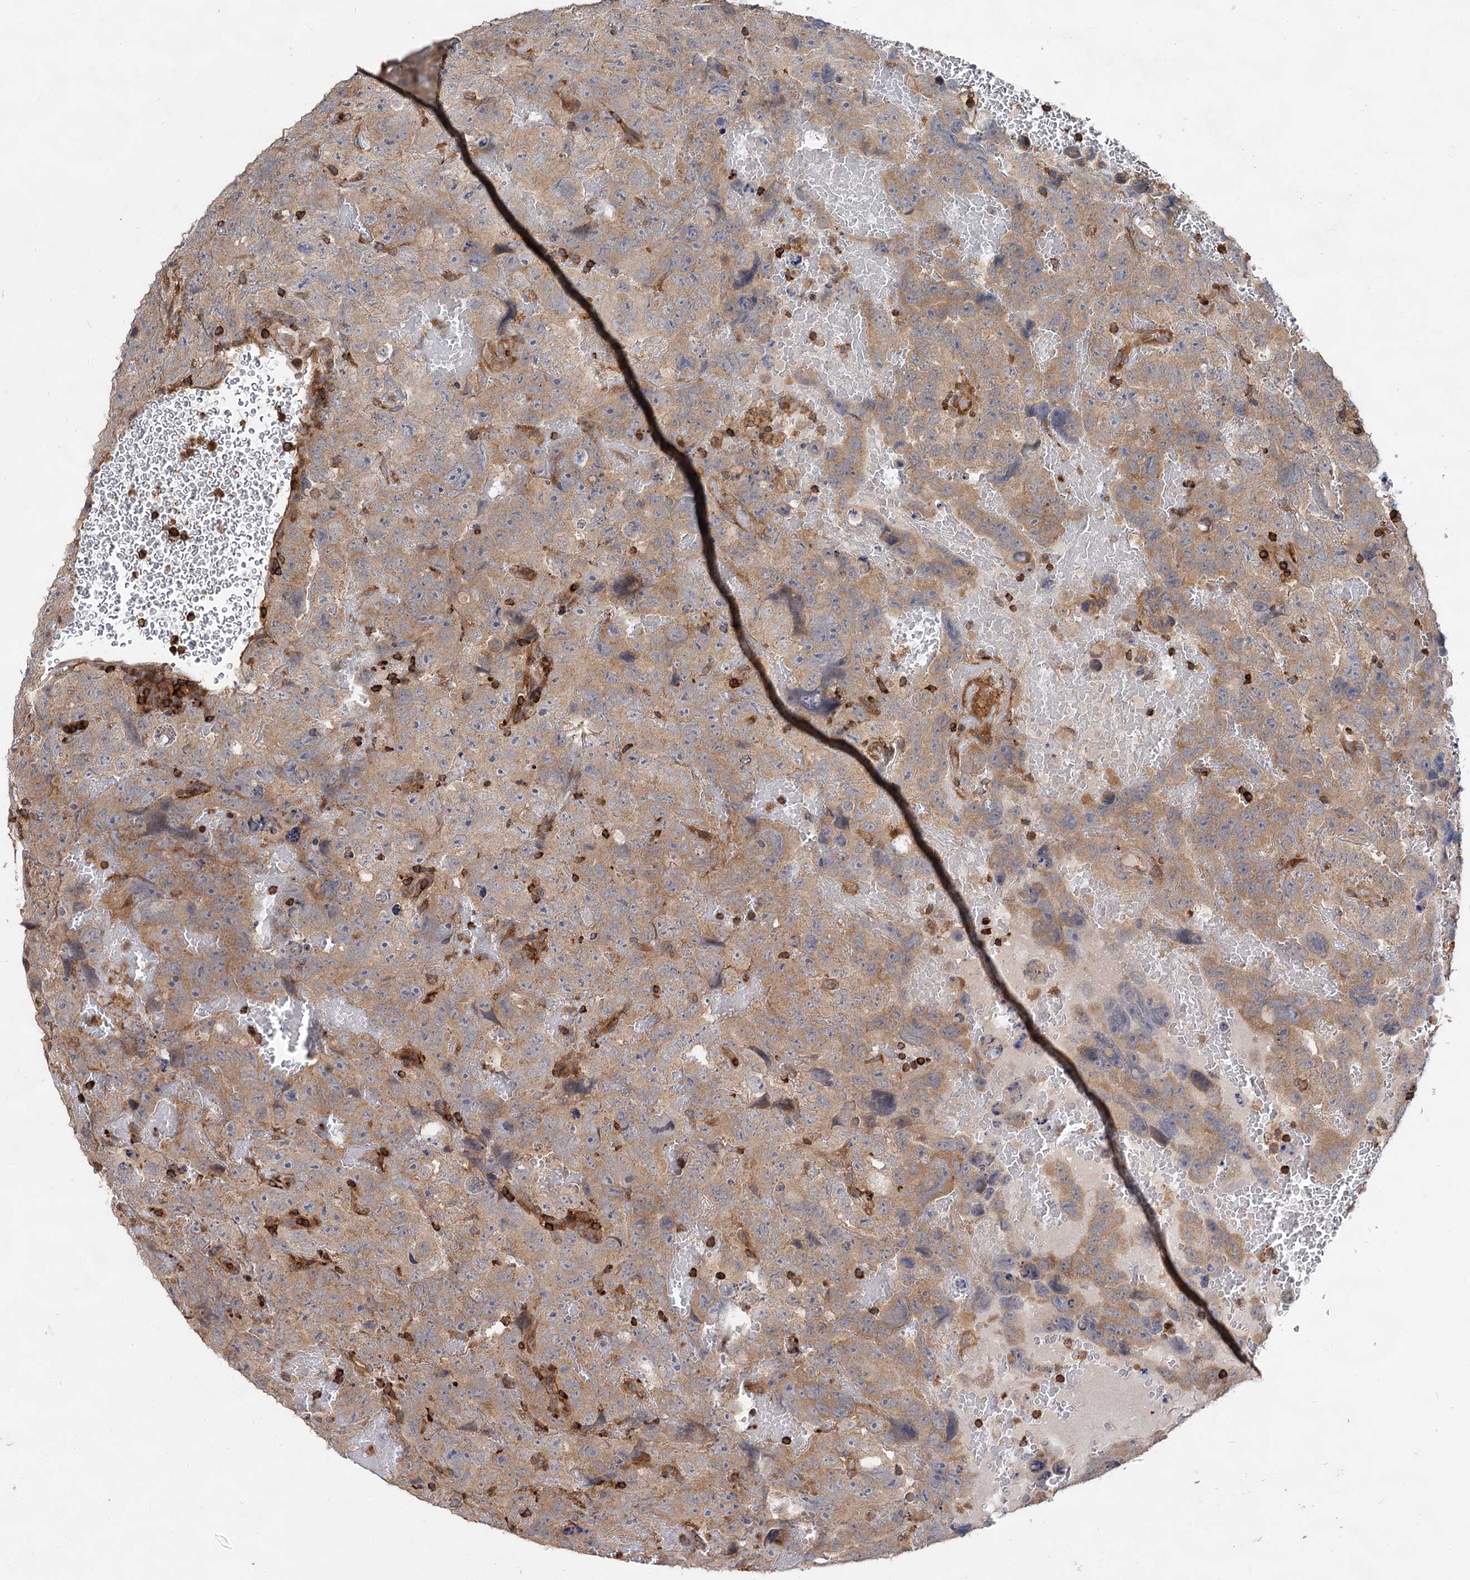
{"staining": {"intensity": "moderate", "quantity": "<25%", "location": "cytoplasmic/membranous"}, "tissue": "testis cancer", "cell_type": "Tumor cells", "image_type": "cancer", "snomed": [{"axis": "morphology", "description": "Carcinoma, Embryonal, NOS"}, {"axis": "topography", "description": "Testis"}], "caption": "Protein expression analysis of human testis cancer reveals moderate cytoplasmic/membranous positivity in approximately <25% of tumor cells. (Stains: DAB (3,3'-diaminobenzidine) in brown, nuclei in blue, Microscopy: brightfield microscopy at high magnification).", "gene": "PACS1", "patient": {"sex": "male", "age": 45}}